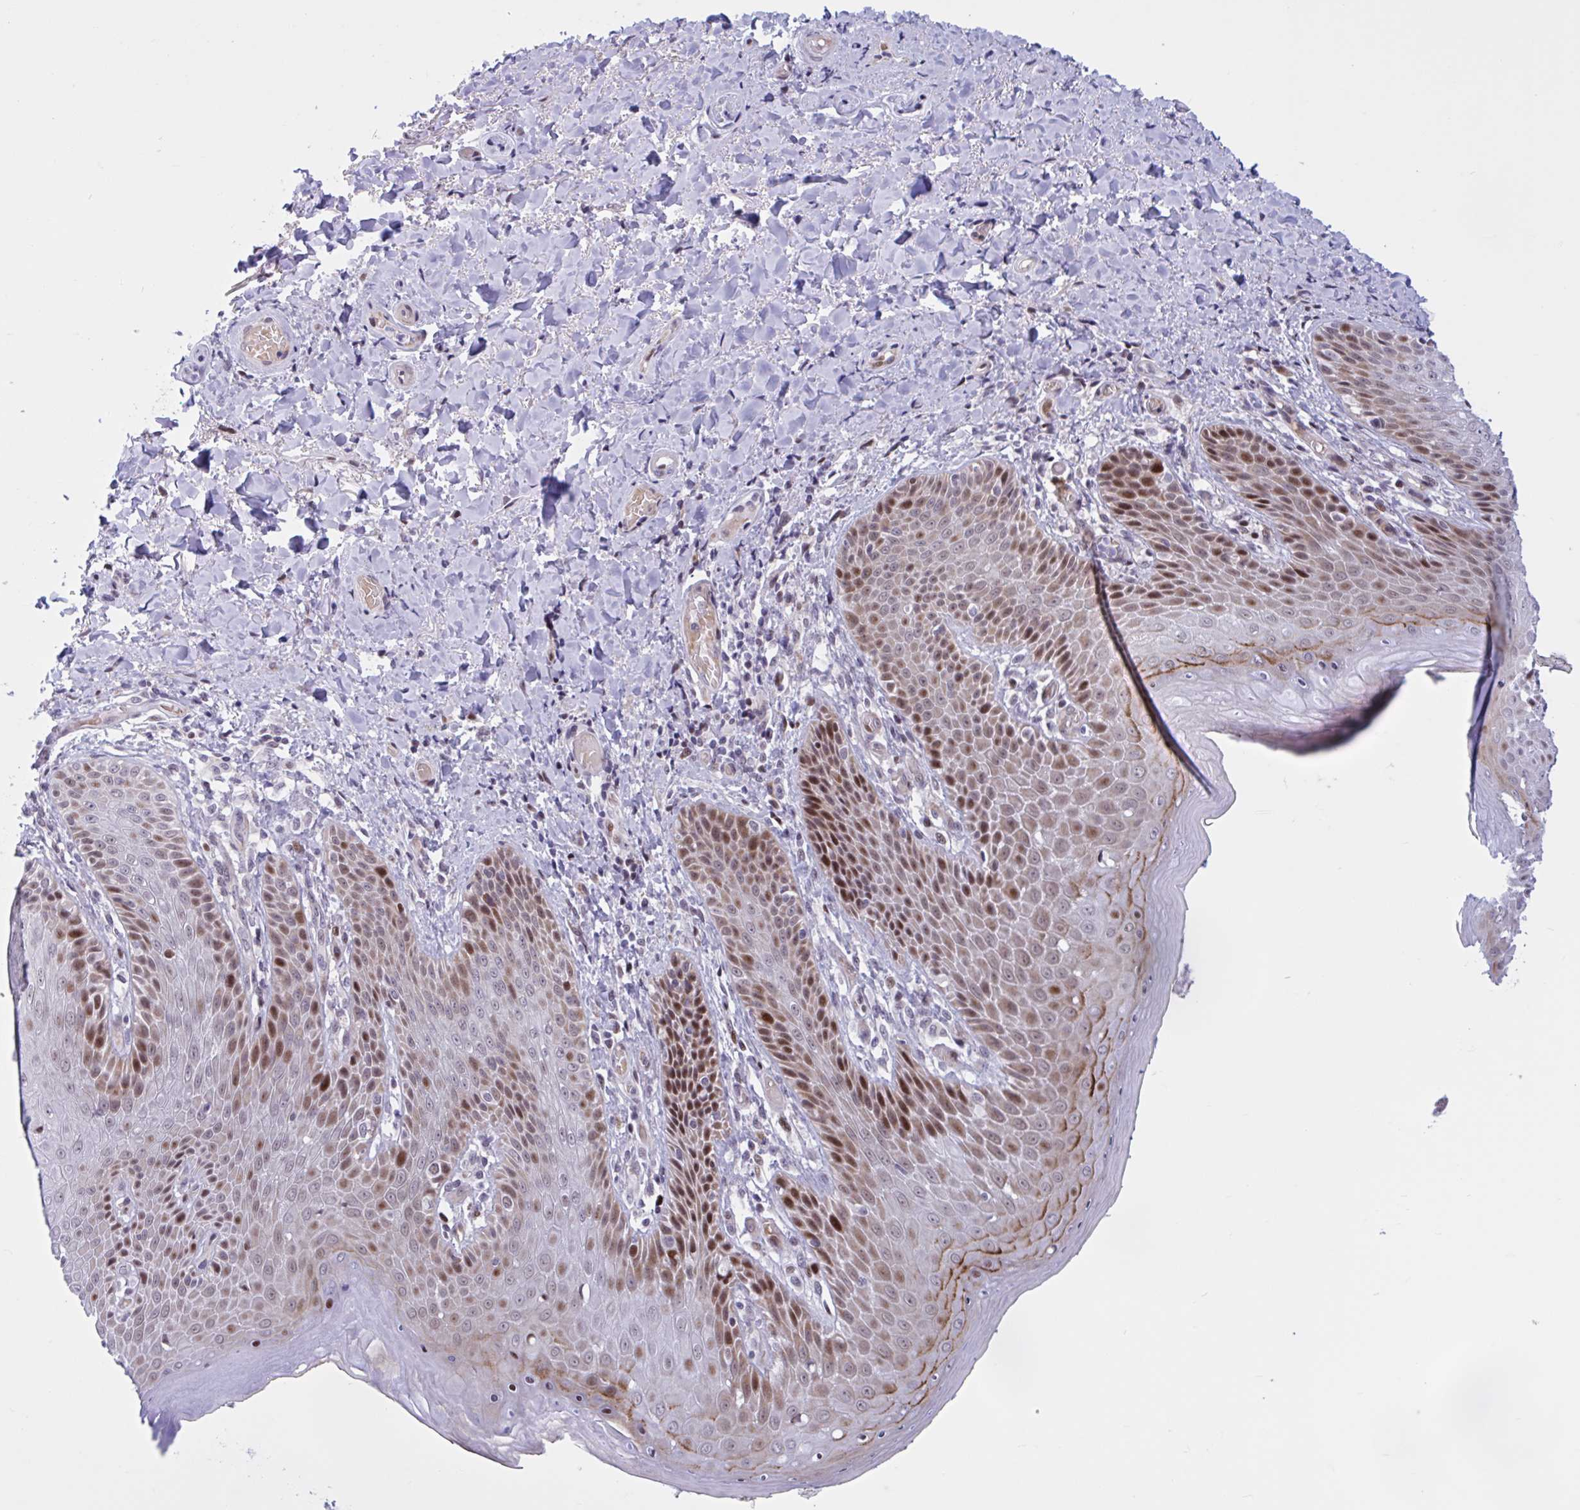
{"staining": {"intensity": "moderate", "quantity": "25%-75%", "location": "cytoplasmic/membranous,nuclear"}, "tissue": "skin", "cell_type": "Epidermal cells", "image_type": "normal", "snomed": [{"axis": "morphology", "description": "Normal tissue, NOS"}, {"axis": "topography", "description": "Anal"}, {"axis": "topography", "description": "Peripheral nerve tissue"}], "caption": "About 25%-75% of epidermal cells in unremarkable human skin demonstrate moderate cytoplasmic/membranous,nuclear protein staining as visualized by brown immunohistochemical staining.", "gene": "RBL1", "patient": {"sex": "male", "age": 51}}